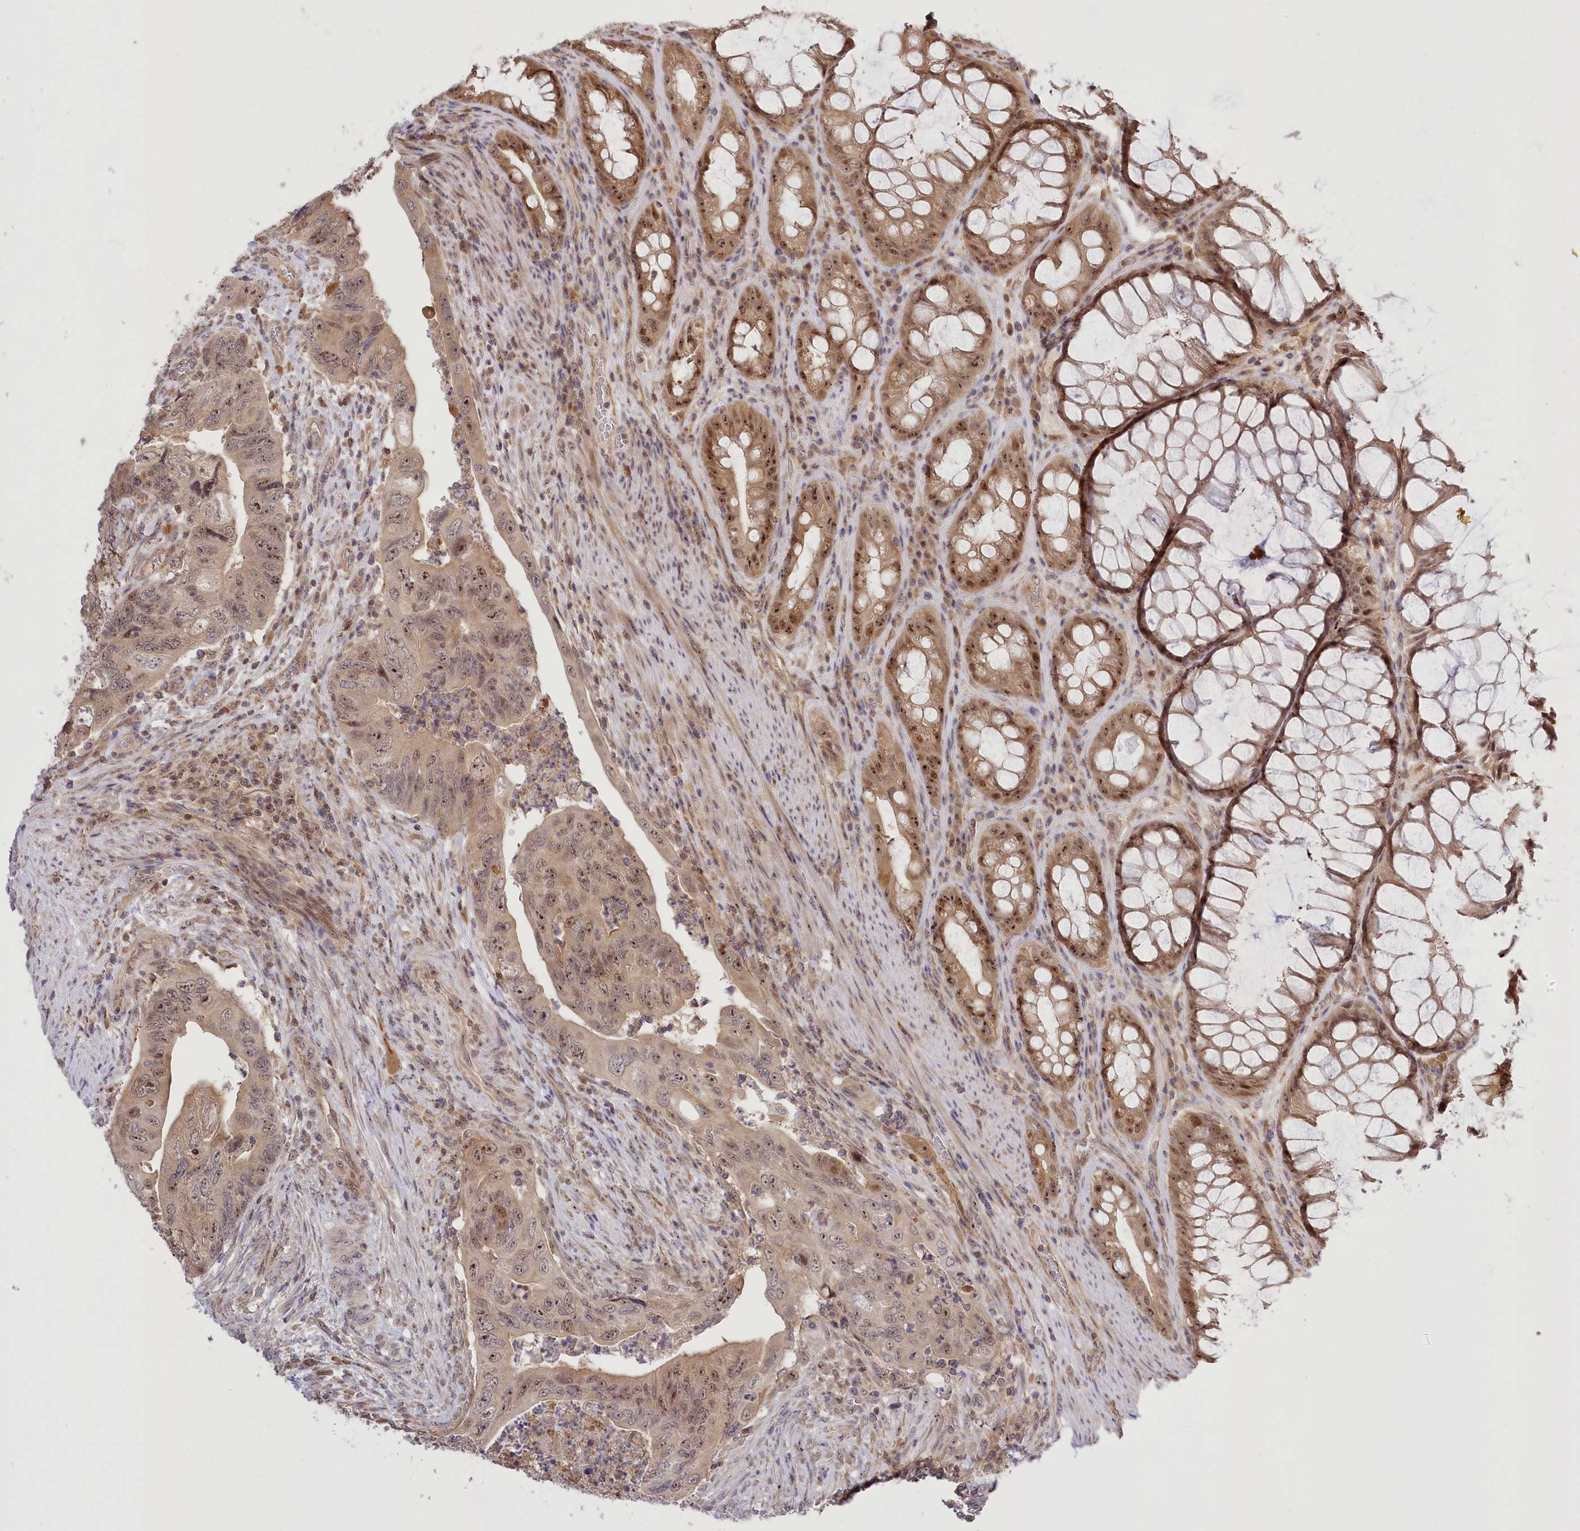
{"staining": {"intensity": "weak", "quantity": ">75%", "location": "nuclear"}, "tissue": "colorectal cancer", "cell_type": "Tumor cells", "image_type": "cancer", "snomed": [{"axis": "morphology", "description": "Adenocarcinoma, NOS"}, {"axis": "topography", "description": "Rectum"}], "caption": "A photomicrograph of colorectal adenocarcinoma stained for a protein reveals weak nuclear brown staining in tumor cells. (DAB (3,3'-diaminobenzidine) IHC with brightfield microscopy, high magnification).", "gene": "SERGEF", "patient": {"sex": "male", "age": 63}}